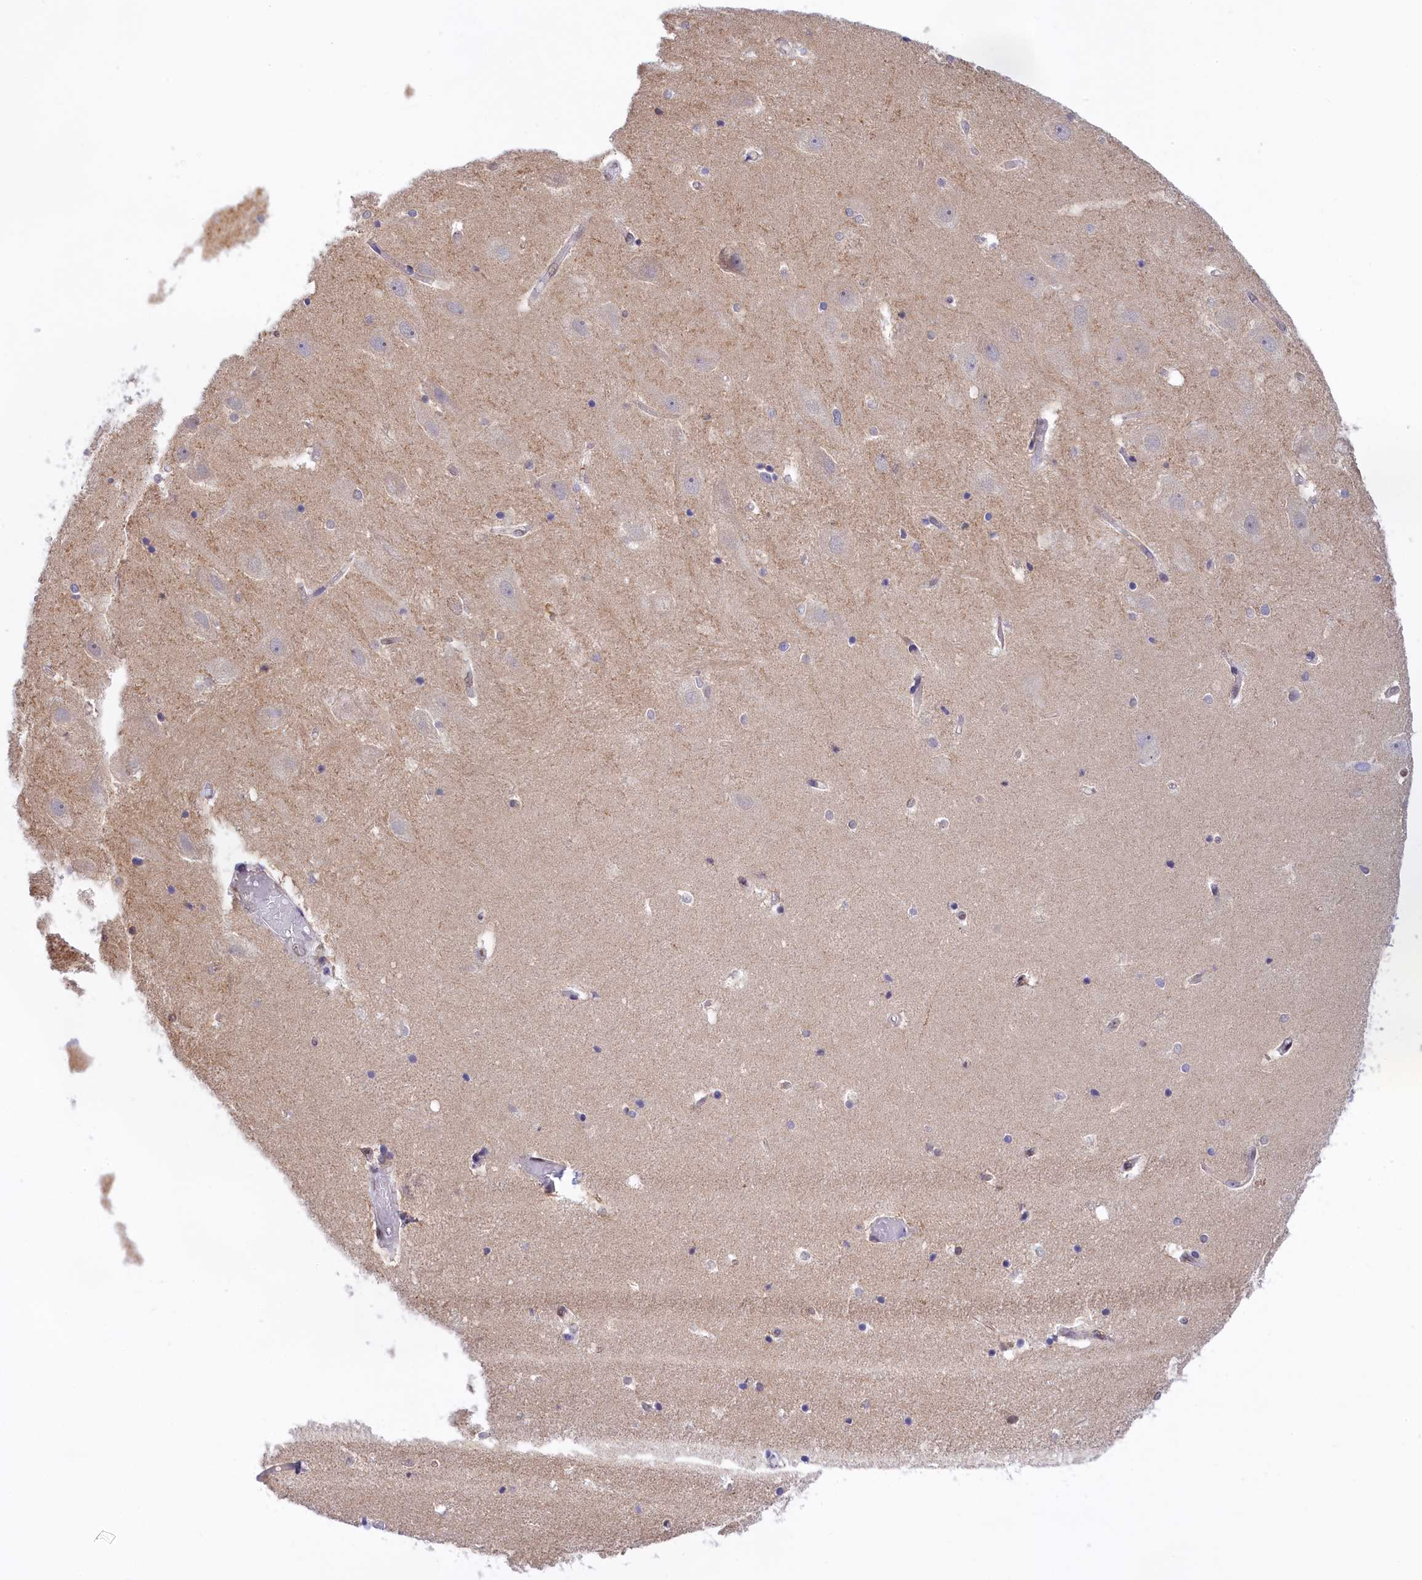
{"staining": {"intensity": "negative", "quantity": "none", "location": "none"}, "tissue": "hippocampus", "cell_type": "Glial cells", "image_type": "normal", "snomed": [{"axis": "morphology", "description": "Normal tissue, NOS"}, {"axis": "topography", "description": "Hippocampus"}], "caption": "IHC histopathology image of unremarkable hippocampus stained for a protein (brown), which displays no staining in glial cells. (DAB immunohistochemistry (IHC), high magnification).", "gene": "IZUMO2", "patient": {"sex": "female", "age": 52}}